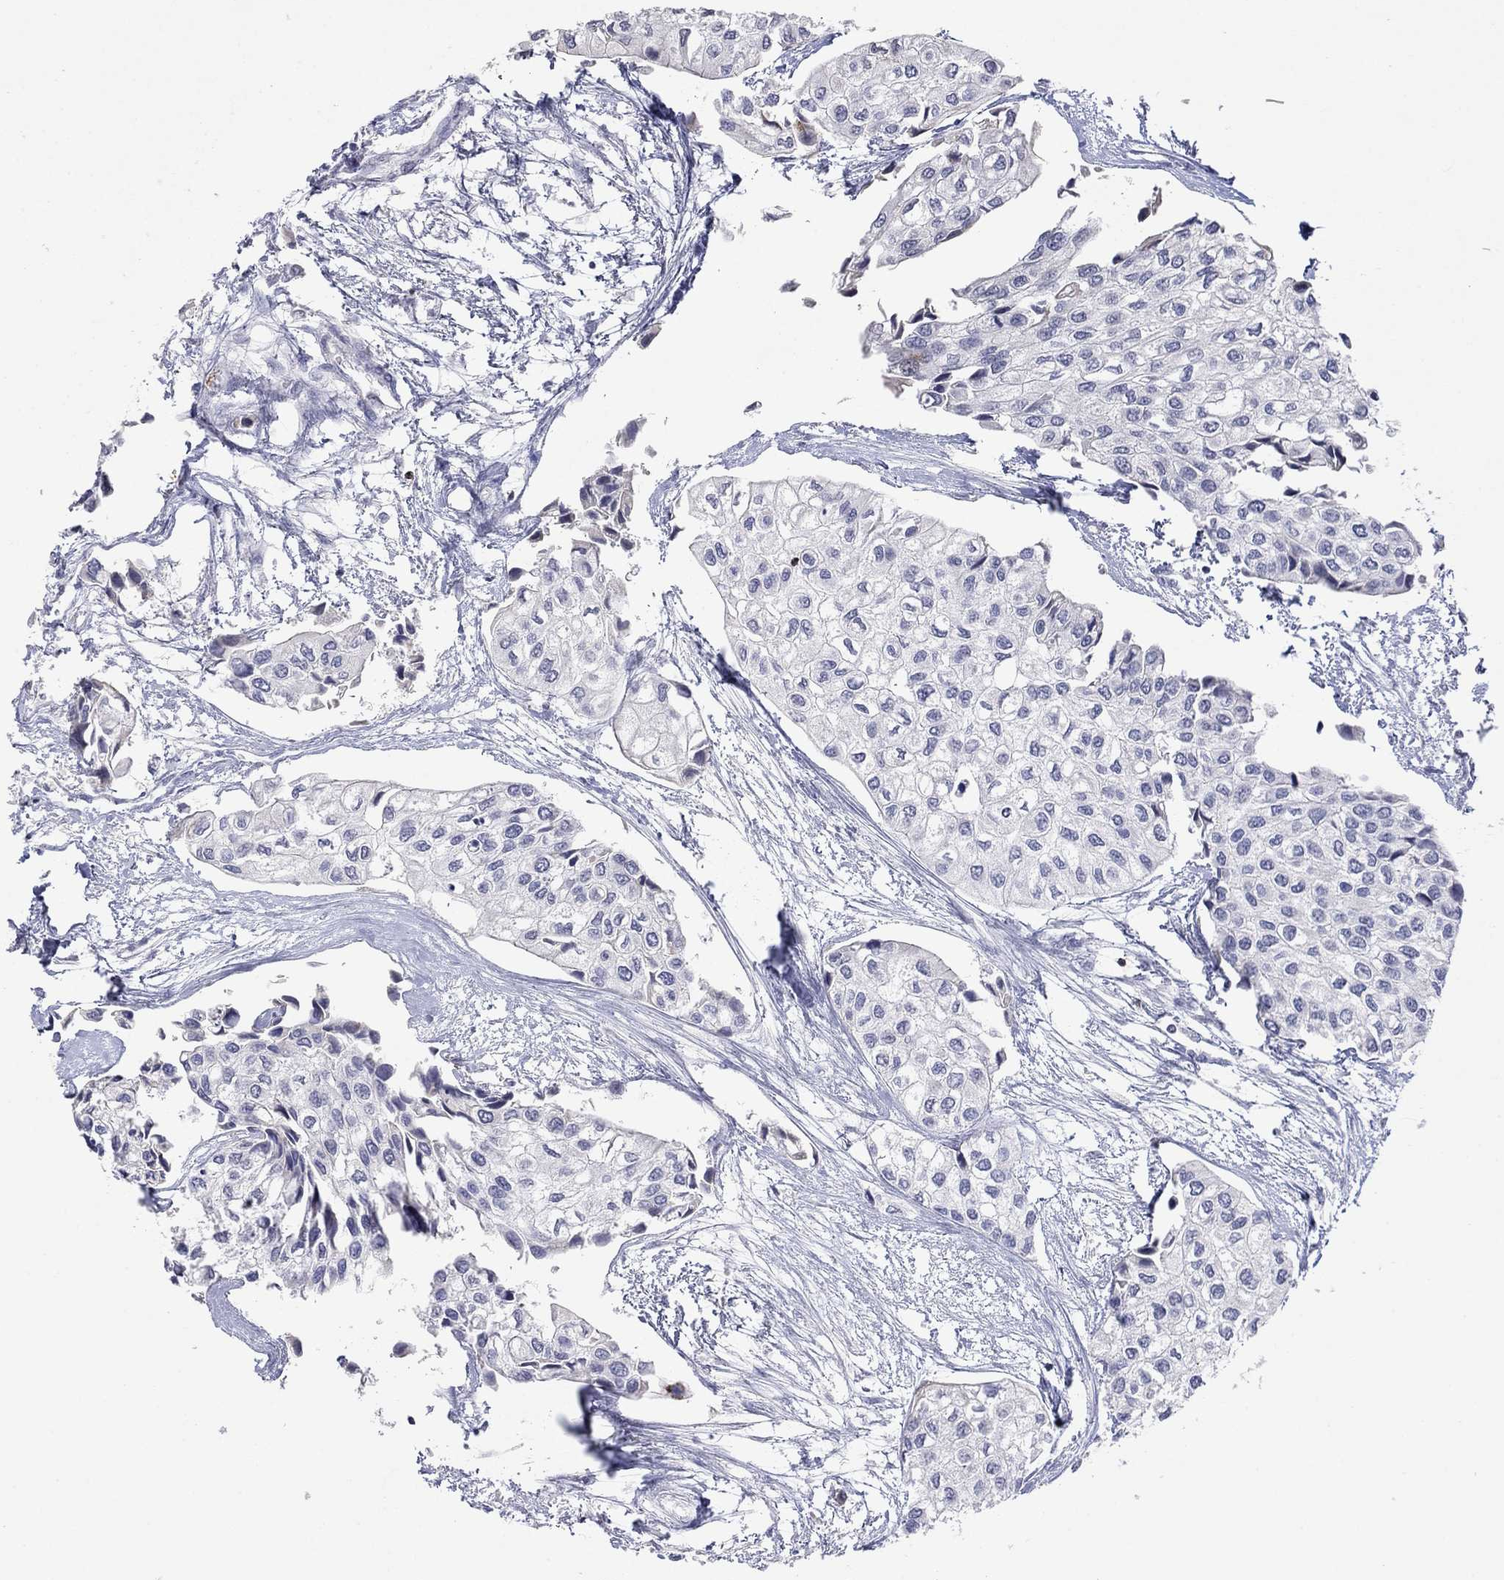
{"staining": {"intensity": "negative", "quantity": "none", "location": "none"}, "tissue": "urothelial cancer", "cell_type": "Tumor cells", "image_type": "cancer", "snomed": [{"axis": "morphology", "description": "Urothelial carcinoma, High grade"}, {"axis": "topography", "description": "Urinary bladder"}], "caption": "An immunohistochemistry (IHC) image of high-grade urothelial carcinoma is shown. There is no staining in tumor cells of high-grade urothelial carcinoma.", "gene": "CCL5", "patient": {"sex": "male", "age": 73}}